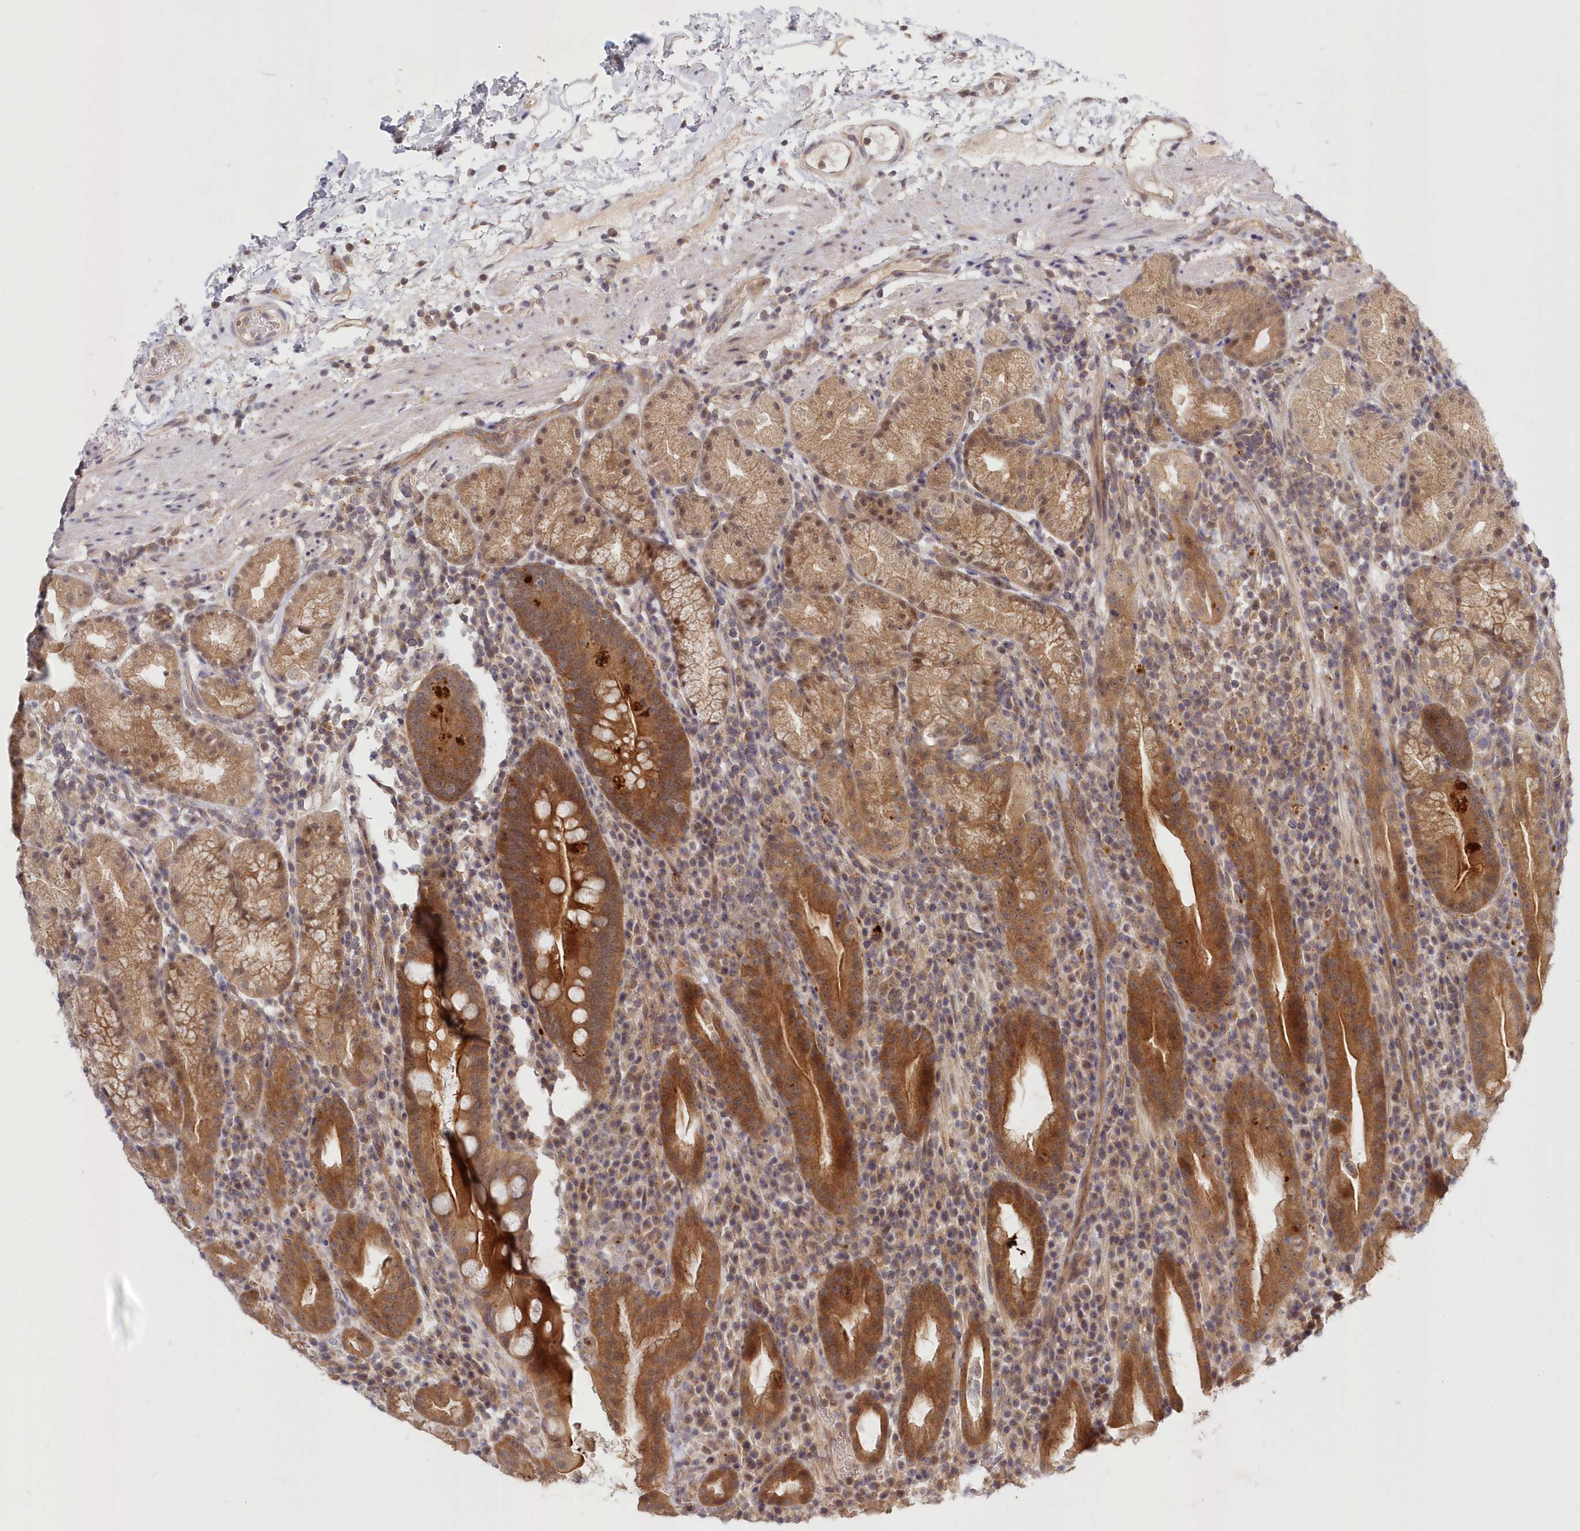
{"staining": {"intensity": "strong", "quantity": "25%-75%", "location": "cytoplasmic/membranous"}, "tissue": "stomach", "cell_type": "Glandular cells", "image_type": "normal", "snomed": [{"axis": "morphology", "description": "Normal tissue, NOS"}, {"axis": "morphology", "description": "Inflammation, NOS"}, {"axis": "topography", "description": "Stomach"}], "caption": "Immunohistochemical staining of benign stomach demonstrates high levels of strong cytoplasmic/membranous expression in approximately 25%-75% of glandular cells. The protein of interest is shown in brown color, while the nuclei are stained blue.", "gene": "KATNA1", "patient": {"sex": "male", "age": 79}}